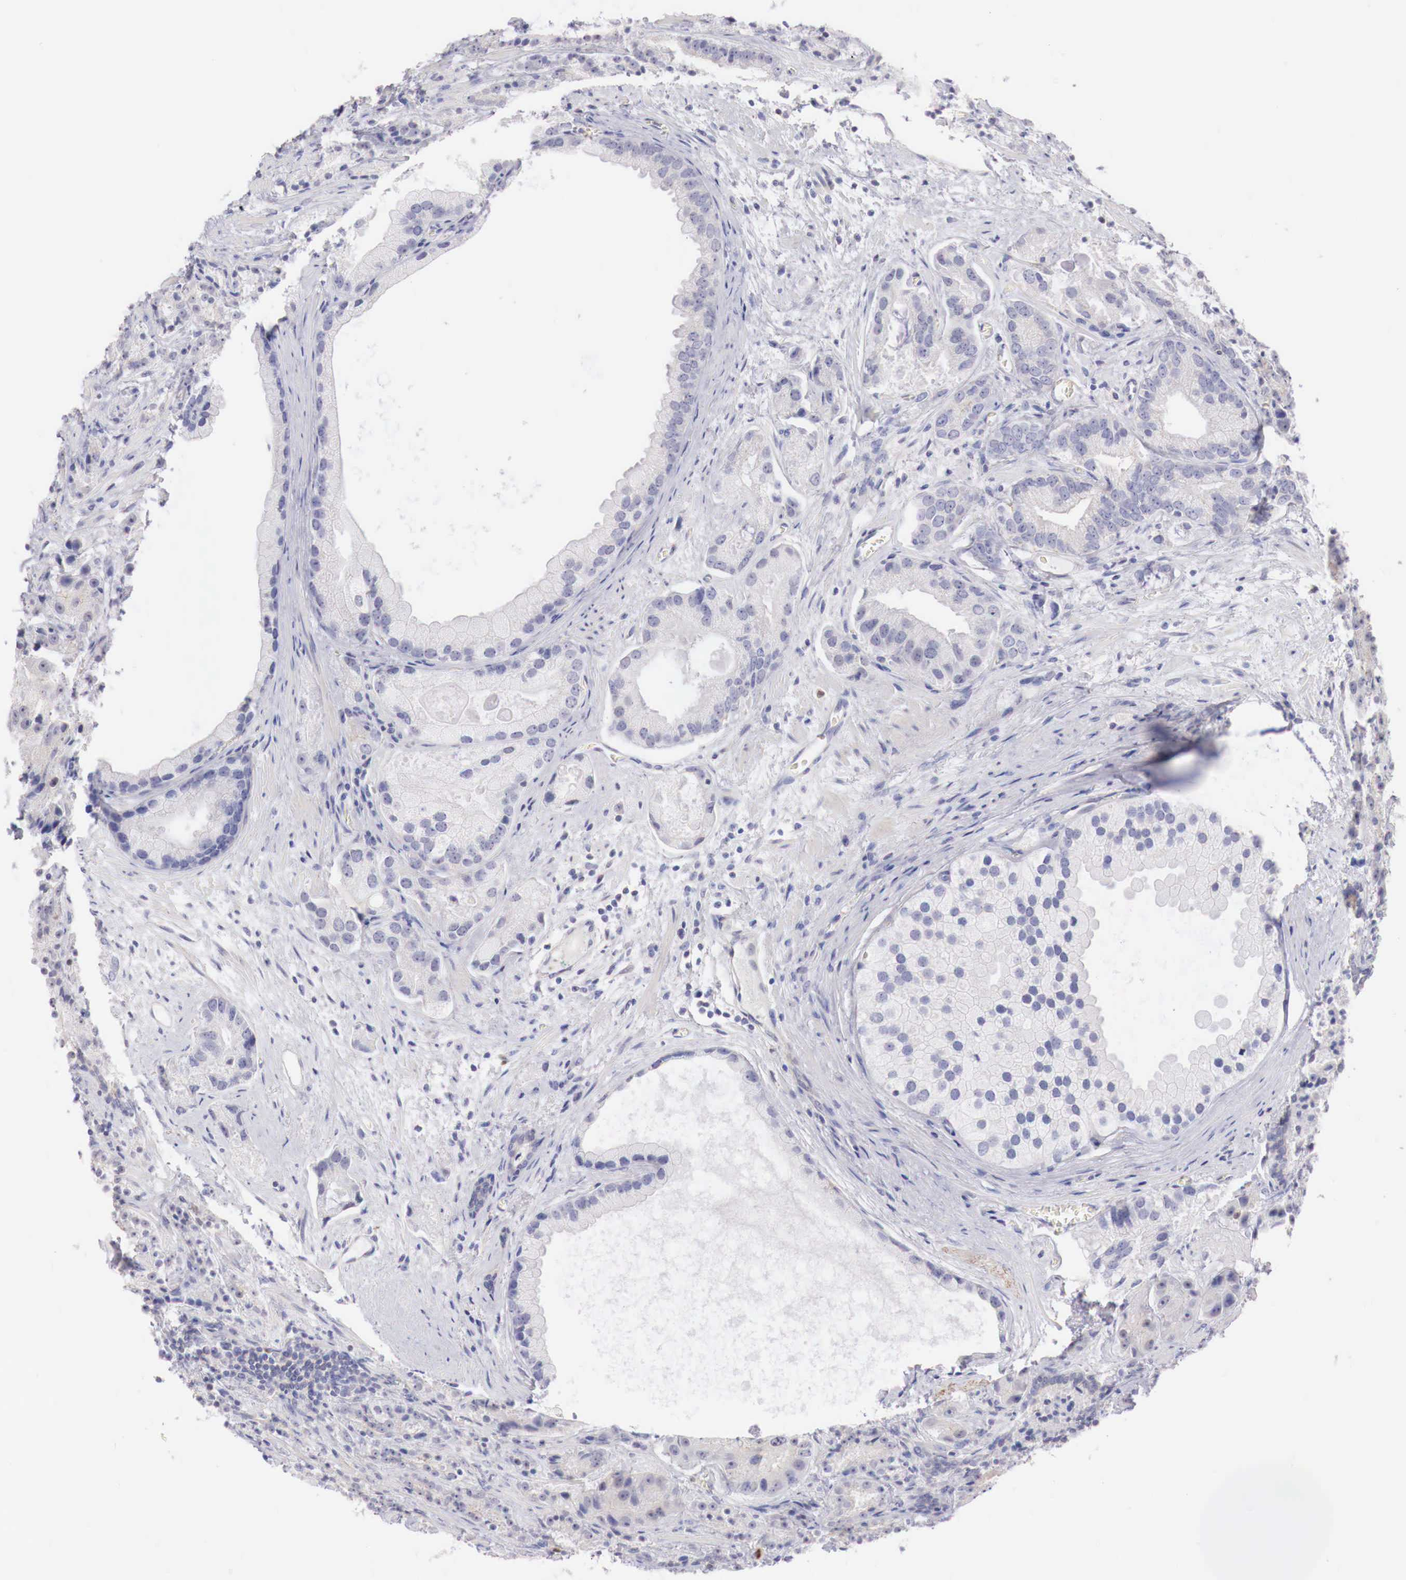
{"staining": {"intensity": "negative", "quantity": "none", "location": "none"}, "tissue": "prostate cancer", "cell_type": "Tumor cells", "image_type": "cancer", "snomed": [{"axis": "morphology", "description": "Adenocarcinoma, Medium grade"}, {"axis": "topography", "description": "Prostate"}], "caption": "Immunohistochemistry (IHC) image of prostate cancer (adenocarcinoma (medium-grade)) stained for a protein (brown), which displays no staining in tumor cells.", "gene": "TRIM13", "patient": {"sex": "male", "age": 70}}